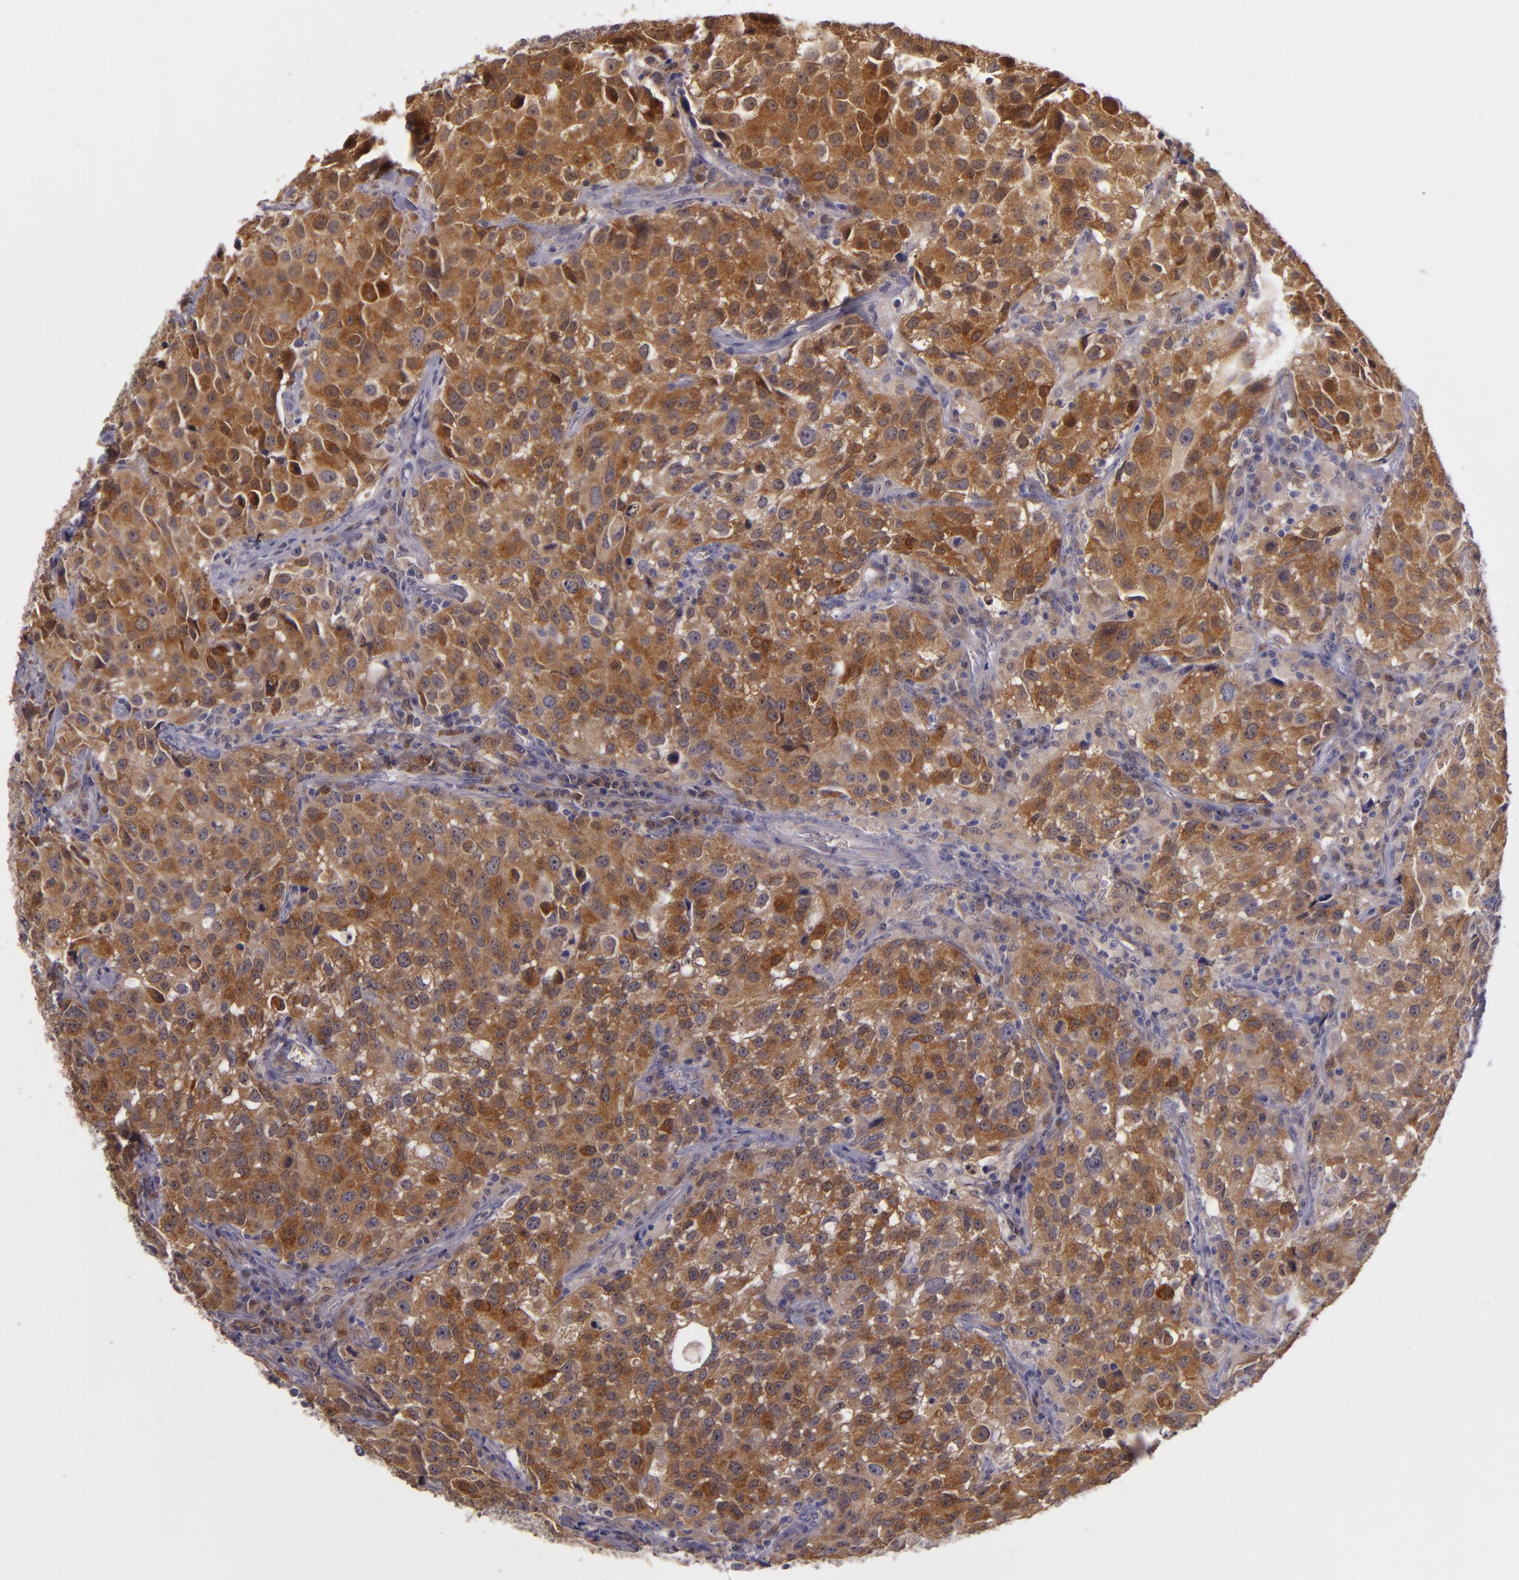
{"staining": {"intensity": "strong", "quantity": ">75%", "location": "cytoplasmic/membranous"}, "tissue": "urothelial cancer", "cell_type": "Tumor cells", "image_type": "cancer", "snomed": [{"axis": "morphology", "description": "Urothelial carcinoma, High grade"}, {"axis": "topography", "description": "Urinary bladder"}], "caption": "This is an image of immunohistochemistry staining of urothelial cancer, which shows strong staining in the cytoplasmic/membranous of tumor cells.", "gene": "FHIT", "patient": {"sex": "female", "age": 75}}